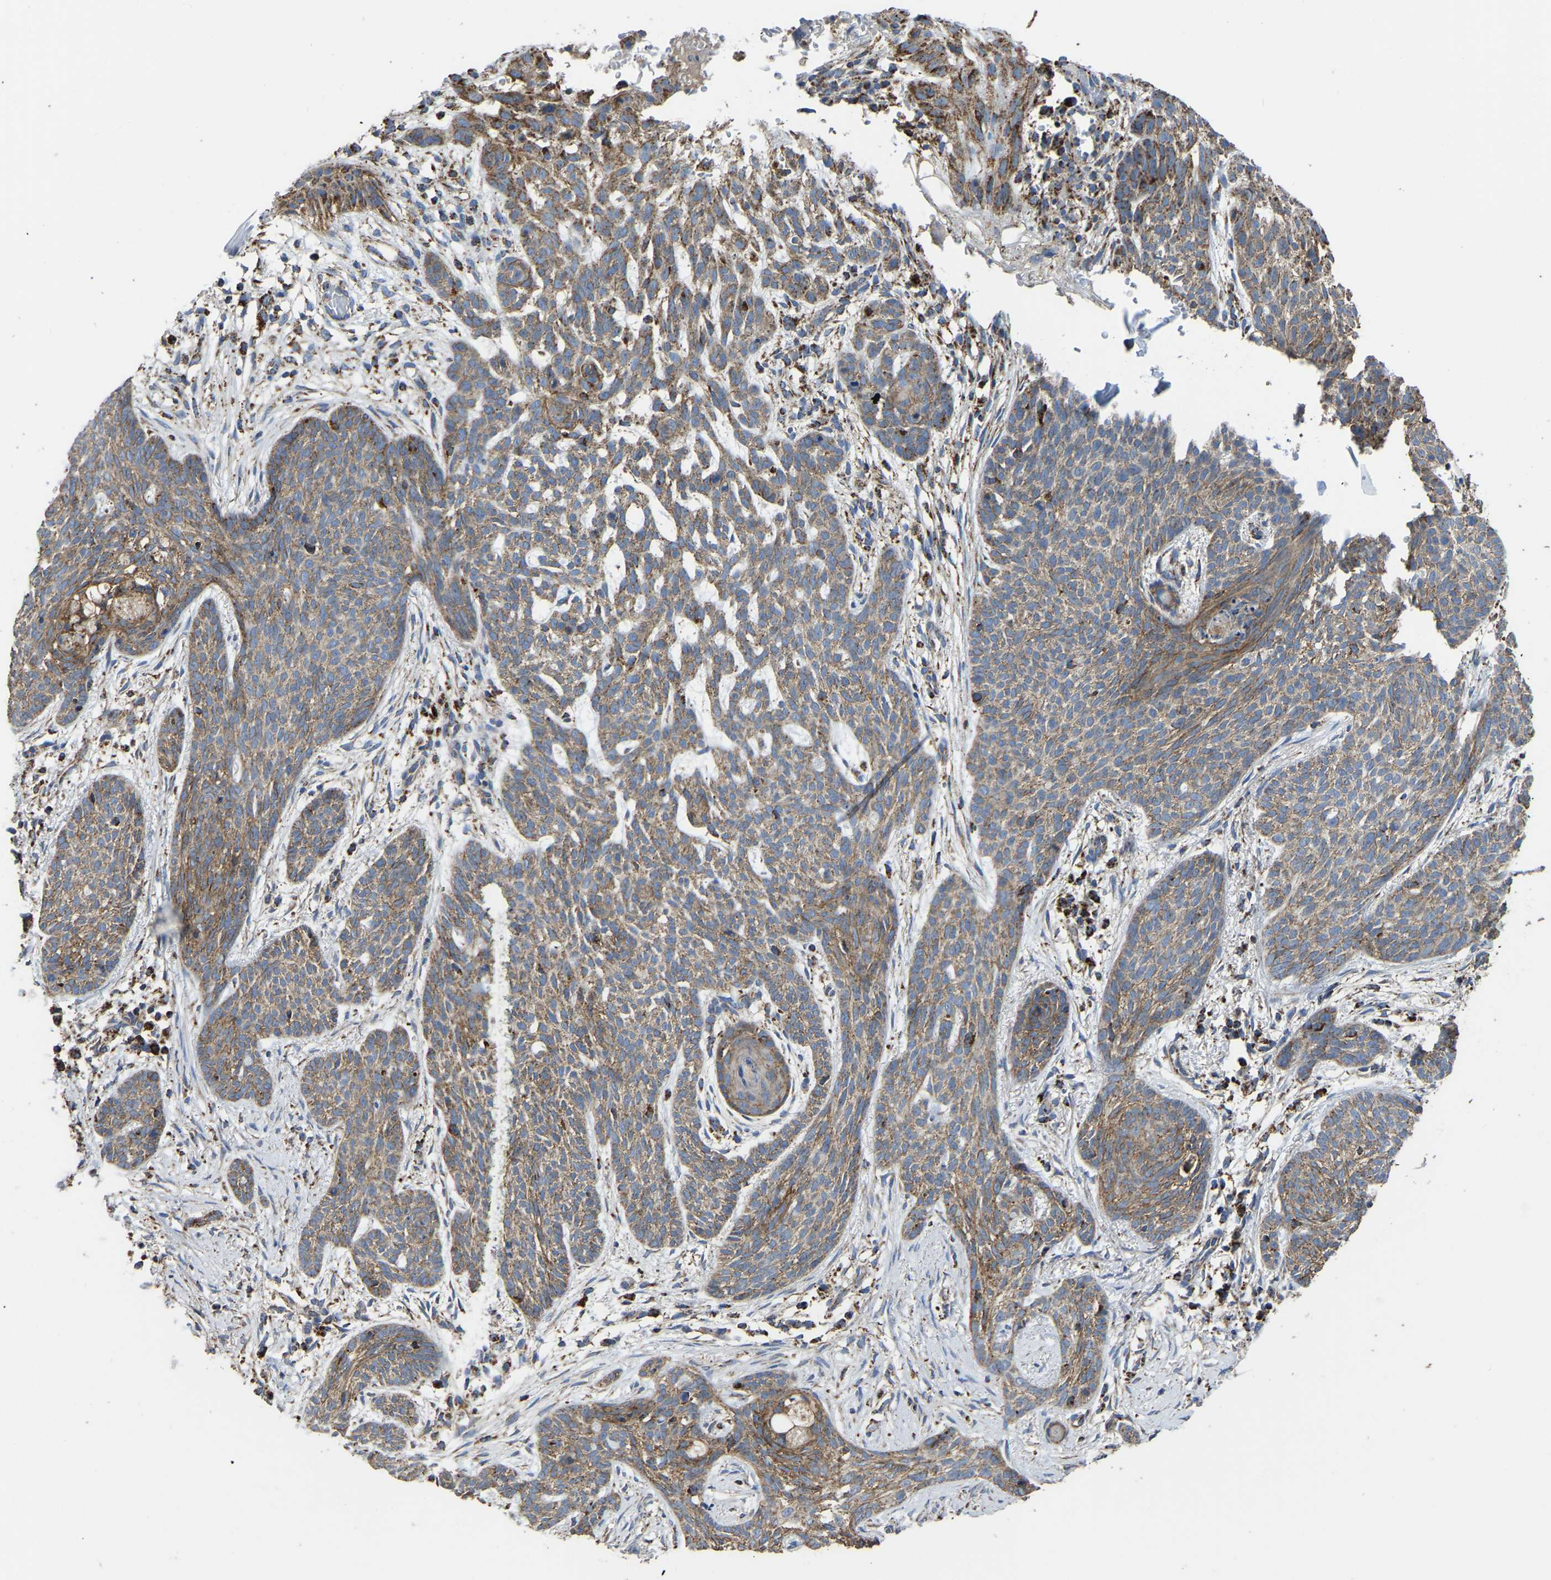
{"staining": {"intensity": "moderate", "quantity": ">75%", "location": "cytoplasmic/membranous"}, "tissue": "skin cancer", "cell_type": "Tumor cells", "image_type": "cancer", "snomed": [{"axis": "morphology", "description": "Basal cell carcinoma"}, {"axis": "topography", "description": "Skin"}], "caption": "Immunohistochemistry (DAB (3,3'-diaminobenzidine)) staining of basal cell carcinoma (skin) demonstrates moderate cytoplasmic/membranous protein expression in about >75% of tumor cells.", "gene": "ETFA", "patient": {"sex": "female", "age": 59}}